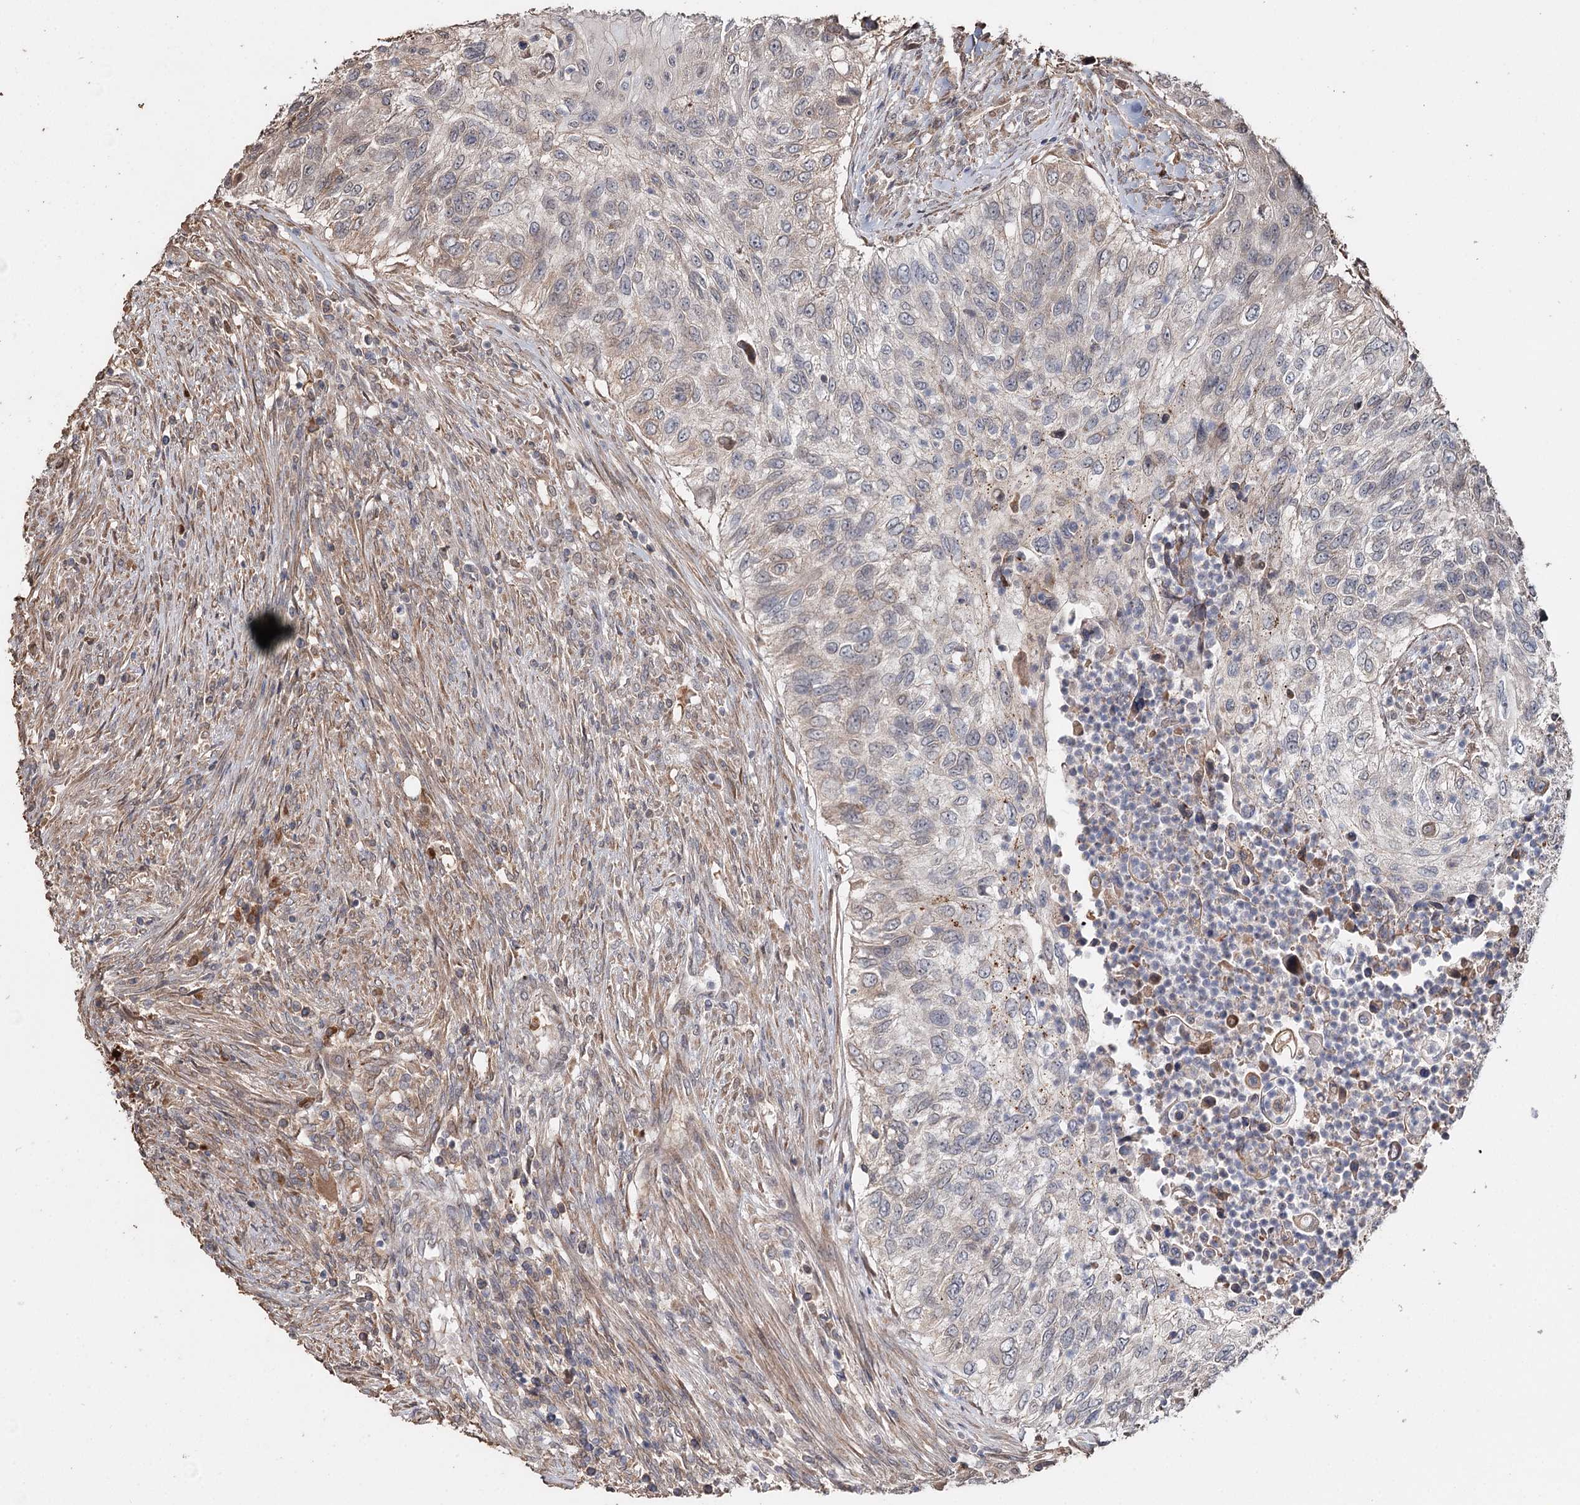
{"staining": {"intensity": "weak", "quantity": "<25%", "location": "cytoplasmic/membranous"}, "tissue": "urothelial cancer", "cell_type": "Tumor cells", "image_type": "cancer", "snomed": [{"axis": "morphology", "description": "Urothelial carcinoma, High grade"}, {"axis": "topography", "description": "Urinary bladder"}], "caption": "This is an immunohistochemistry photomicrograph of human urothelial cancer. There is no positivity in tumor cells.", "gene": "SYVN1", "patient": {"sex": "female", "age": 60}}